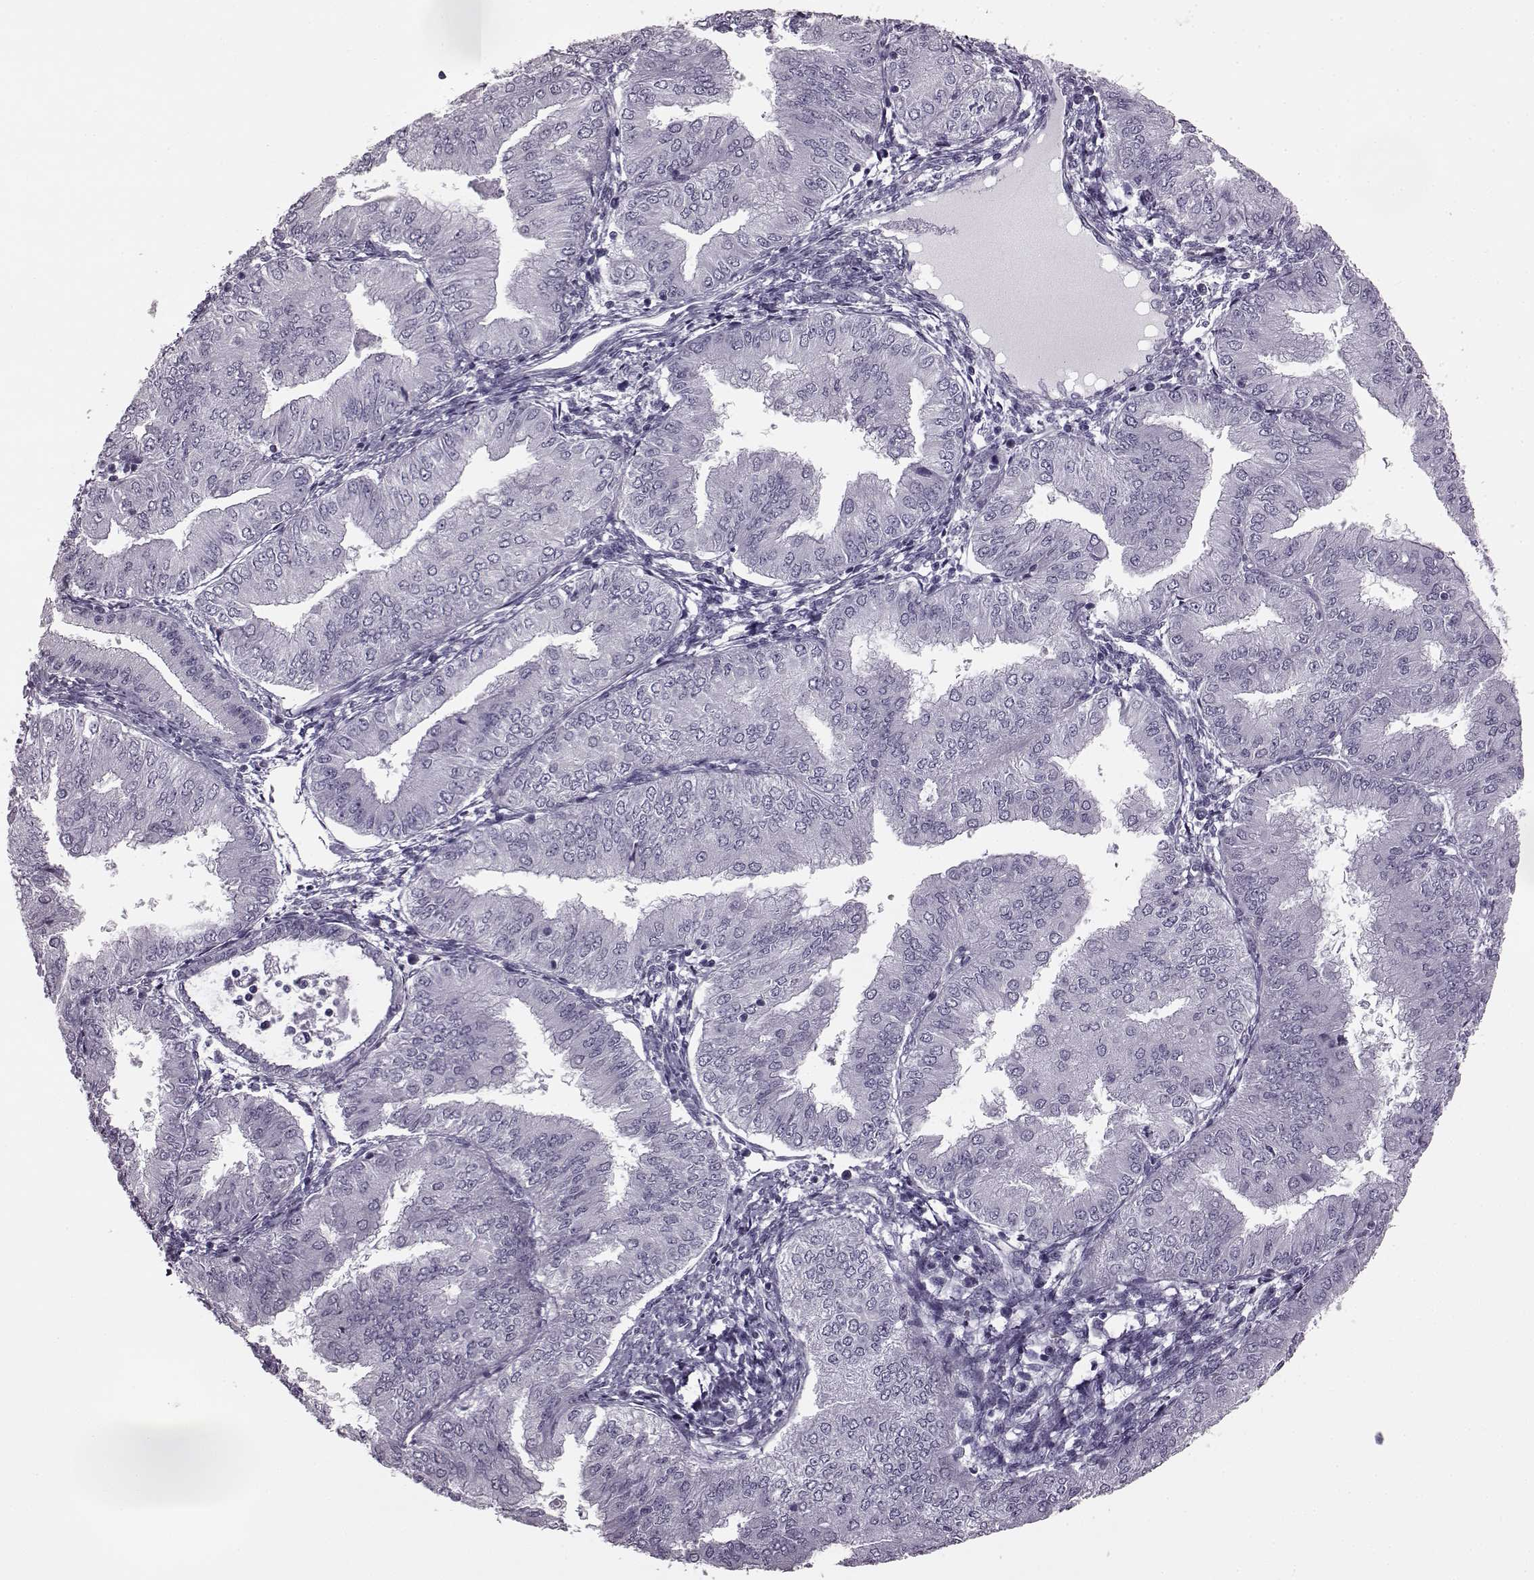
{"staining": {"intensity": "negative", "quantity": "none", "location": "none"}, "tissue": "endometrial cancer", "cell_type": "Tumor cells", "image_type": "cancer", "snomed": [{"axis": "morphology", "description": "Adenocarcinoma, NOS"}, {"axis": "topography", "description": "Endometrium"}], "caption": "Immunohistochemistry micrograph of human endometrial cancer (adenocarcinoma) stained for a protein (brown), which exhibits no staining in tumor cells.", "gene": "JSRP1", "patient": {"sex": "female", "age": 53}}